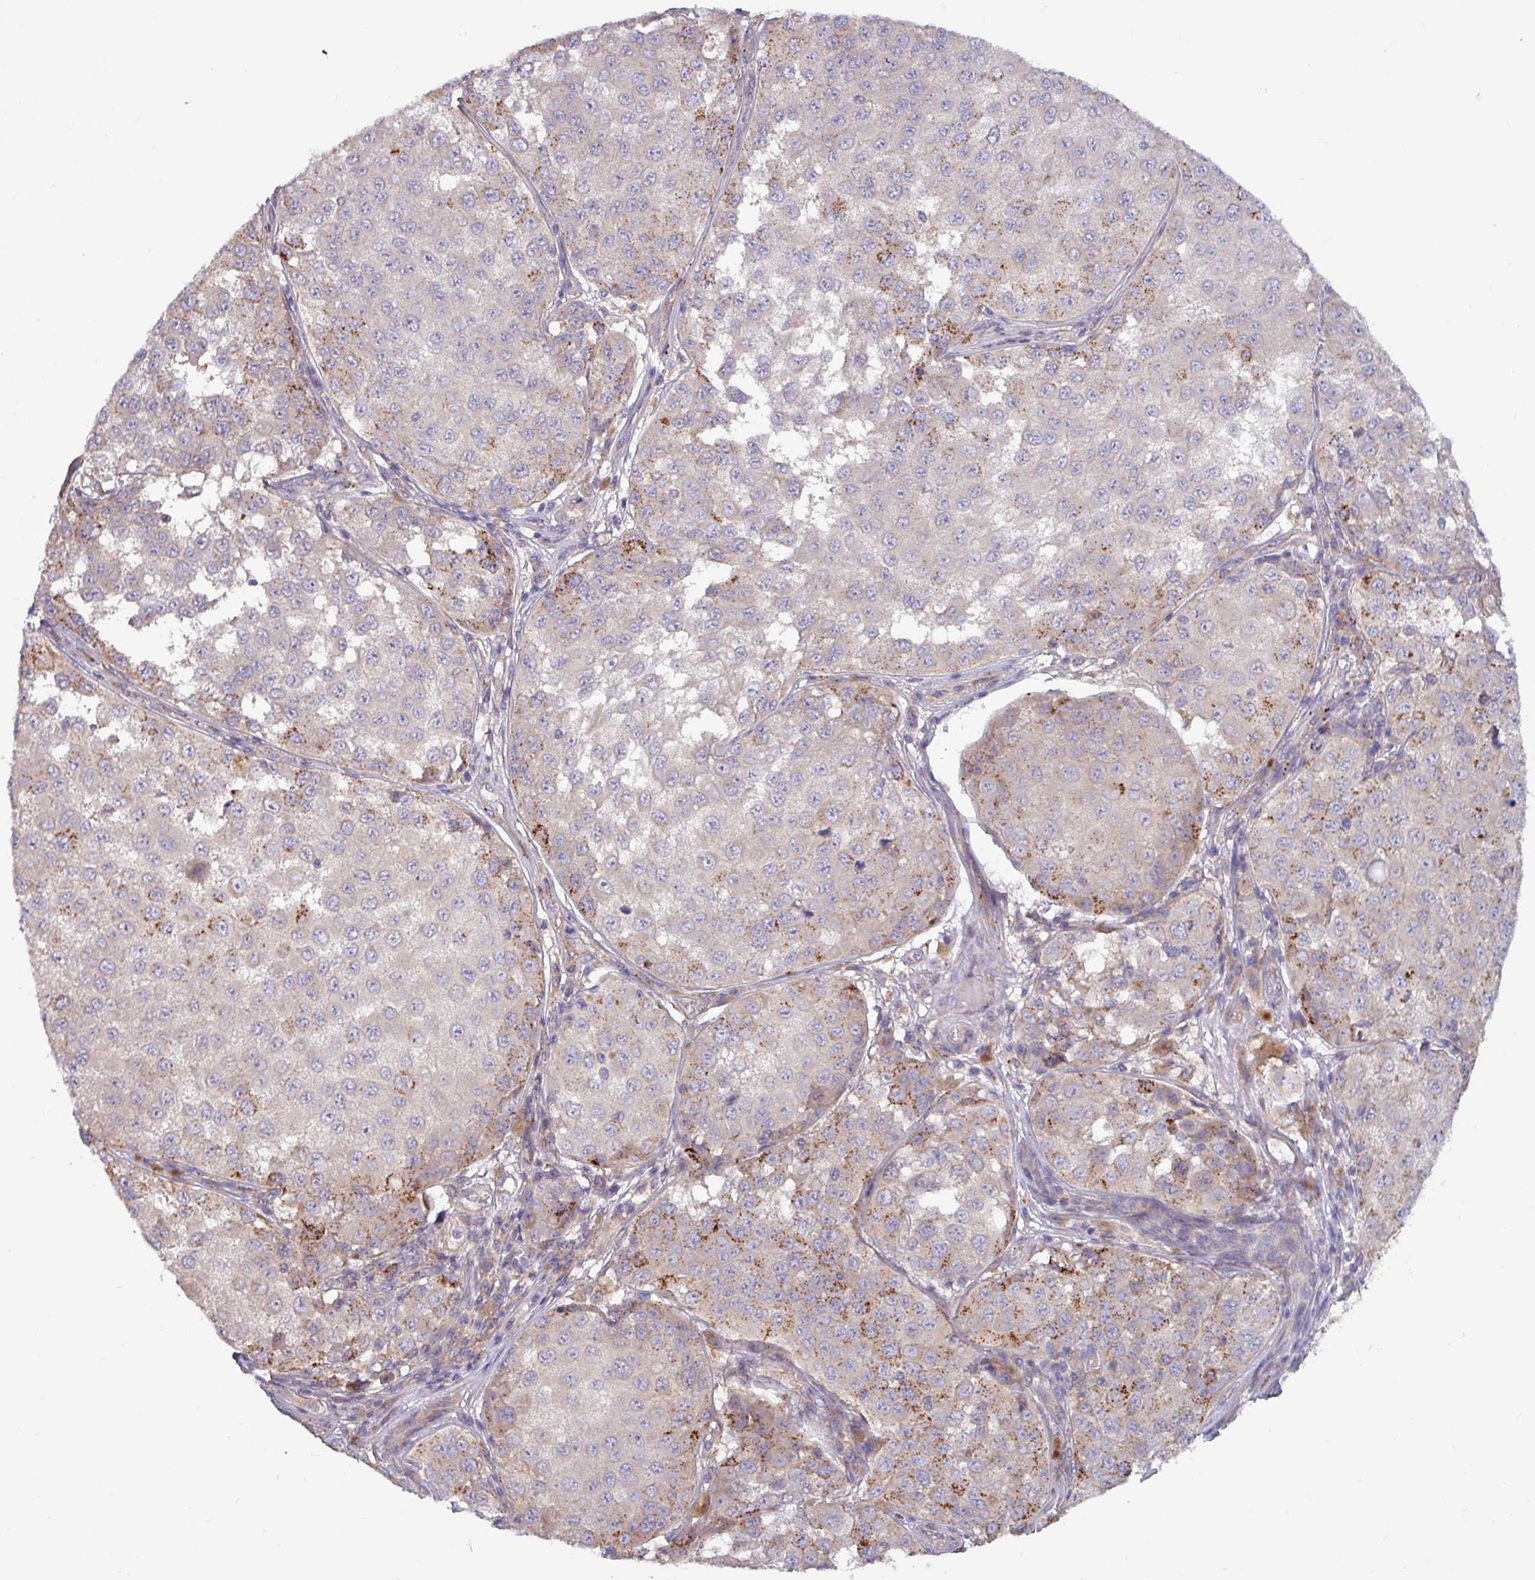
{"staining": {"intensity": "moderate", "quantity": "<25%", "location": "cytoplasmic/membranous"}, "tissue": "melanoma", "cell_type": "Tumor cells", "image_type": "cancer", "snomed": [{"axis": "morphology", "description": "Malignant melanoma, NOS"}, {"axis": "topography", "description": "Skin"}], "caption": "Brown immunohistochemical staining in human malignant melanoma displays moderate cytoplasmic/membranous expression in about <25% of tumor cells.", "gene": "PLIN2", "patient": {"sex": "male", "age": 64}}